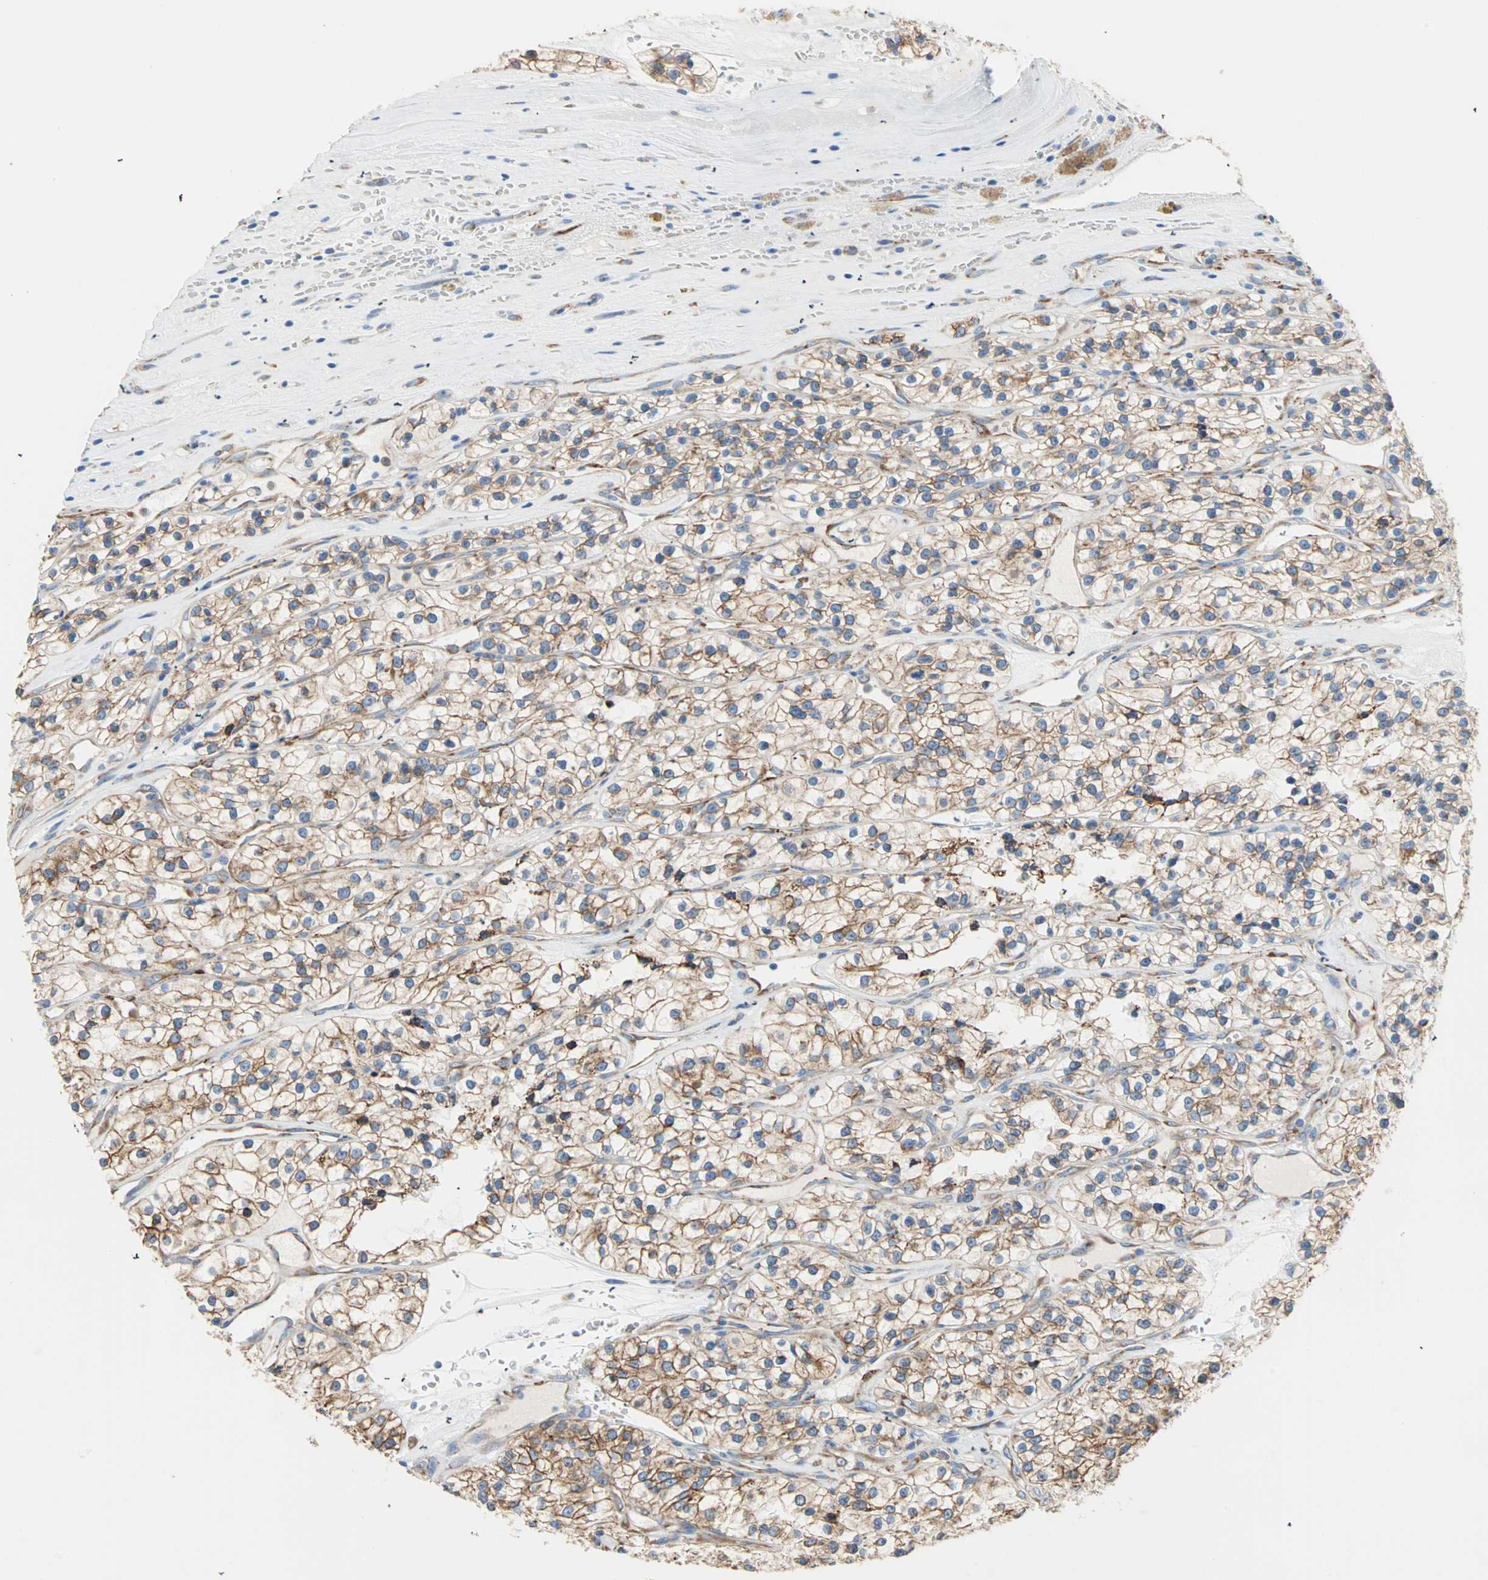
{"staining": {"intensity": "moderate", "quantity": ">75%", "location": "cytoplasmic/membranous"}, "tissue": "renal cancer", "cell_type": "Tumor cells", "image_type": "cancer", "snomed": [{"axis": "morphology", "description": "Adenocarcinoma, NOS"}, {"axis": "topography", "description": "Kidney"}], "caption": "IHC histopathology image of neoplastic tissue: human renal cancer (adenocarcinoma) stained using immunohistochemistry (IHC) demonstrates medium levels of moderate protein expression localized specifically in the cytoplasmic/membranous of tumor cells, appearing as a cytoplasmic/membranous brown color.", "gene": "PLCXD1", "patient": {"sex": "female", "age": 57}}